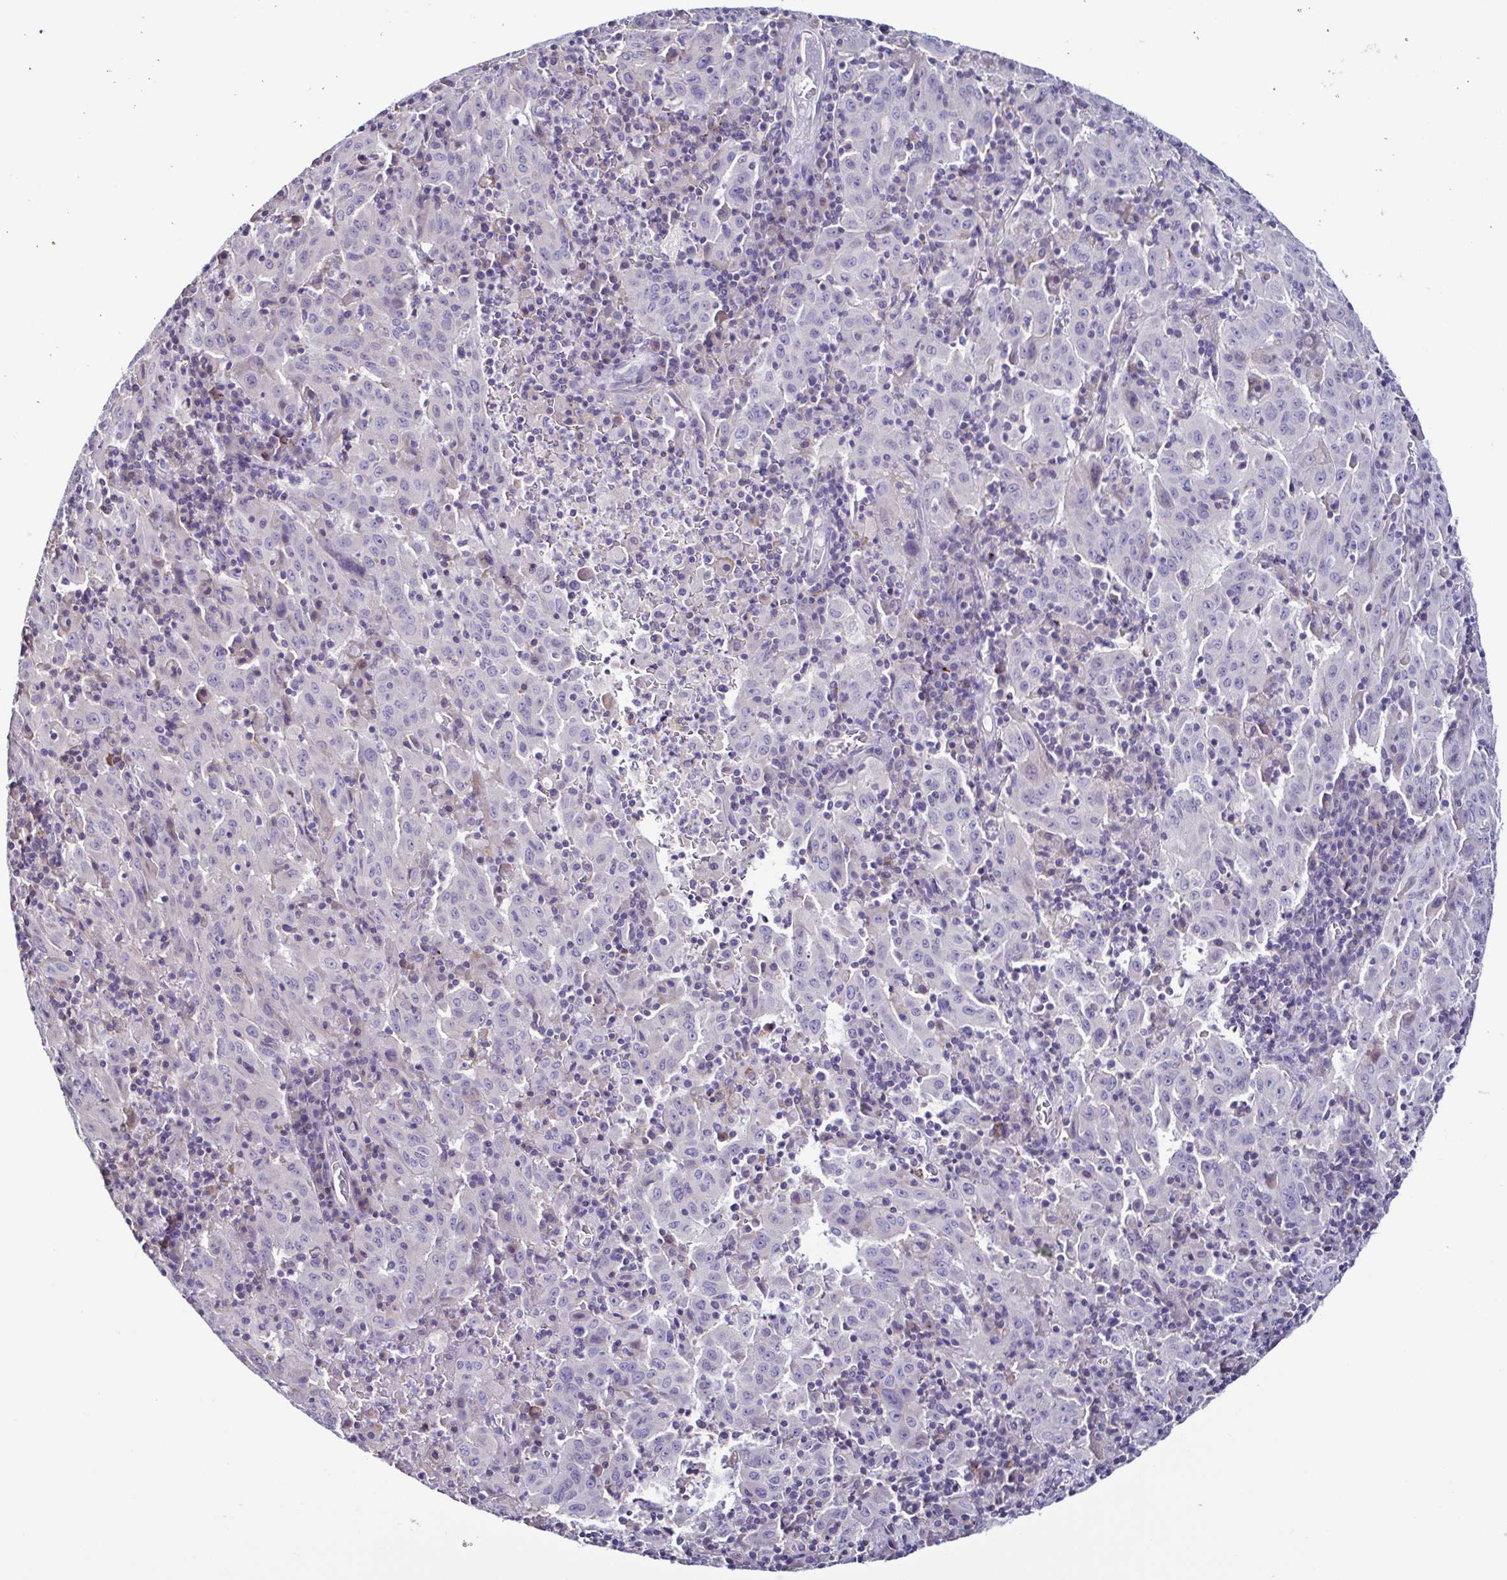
{"staining": {"intensity": "negative", "quantity": "none", "location": "none"}, "tissue": "pancreatic cancer", "cell_type": "Tumor cells", "image_type": "cancer", "snomed": [{"axis": "morphology", "description": "Adenocarcinoma, NOS"}, {"axis": "topography", "description": "Pancreas"}], "caption": "Human pancreatic cancer stained for a protein using IHC reveals no expression in tumor cells.", "gene": "TNNT2", "patient": {"sex": "male", "age": 63}}